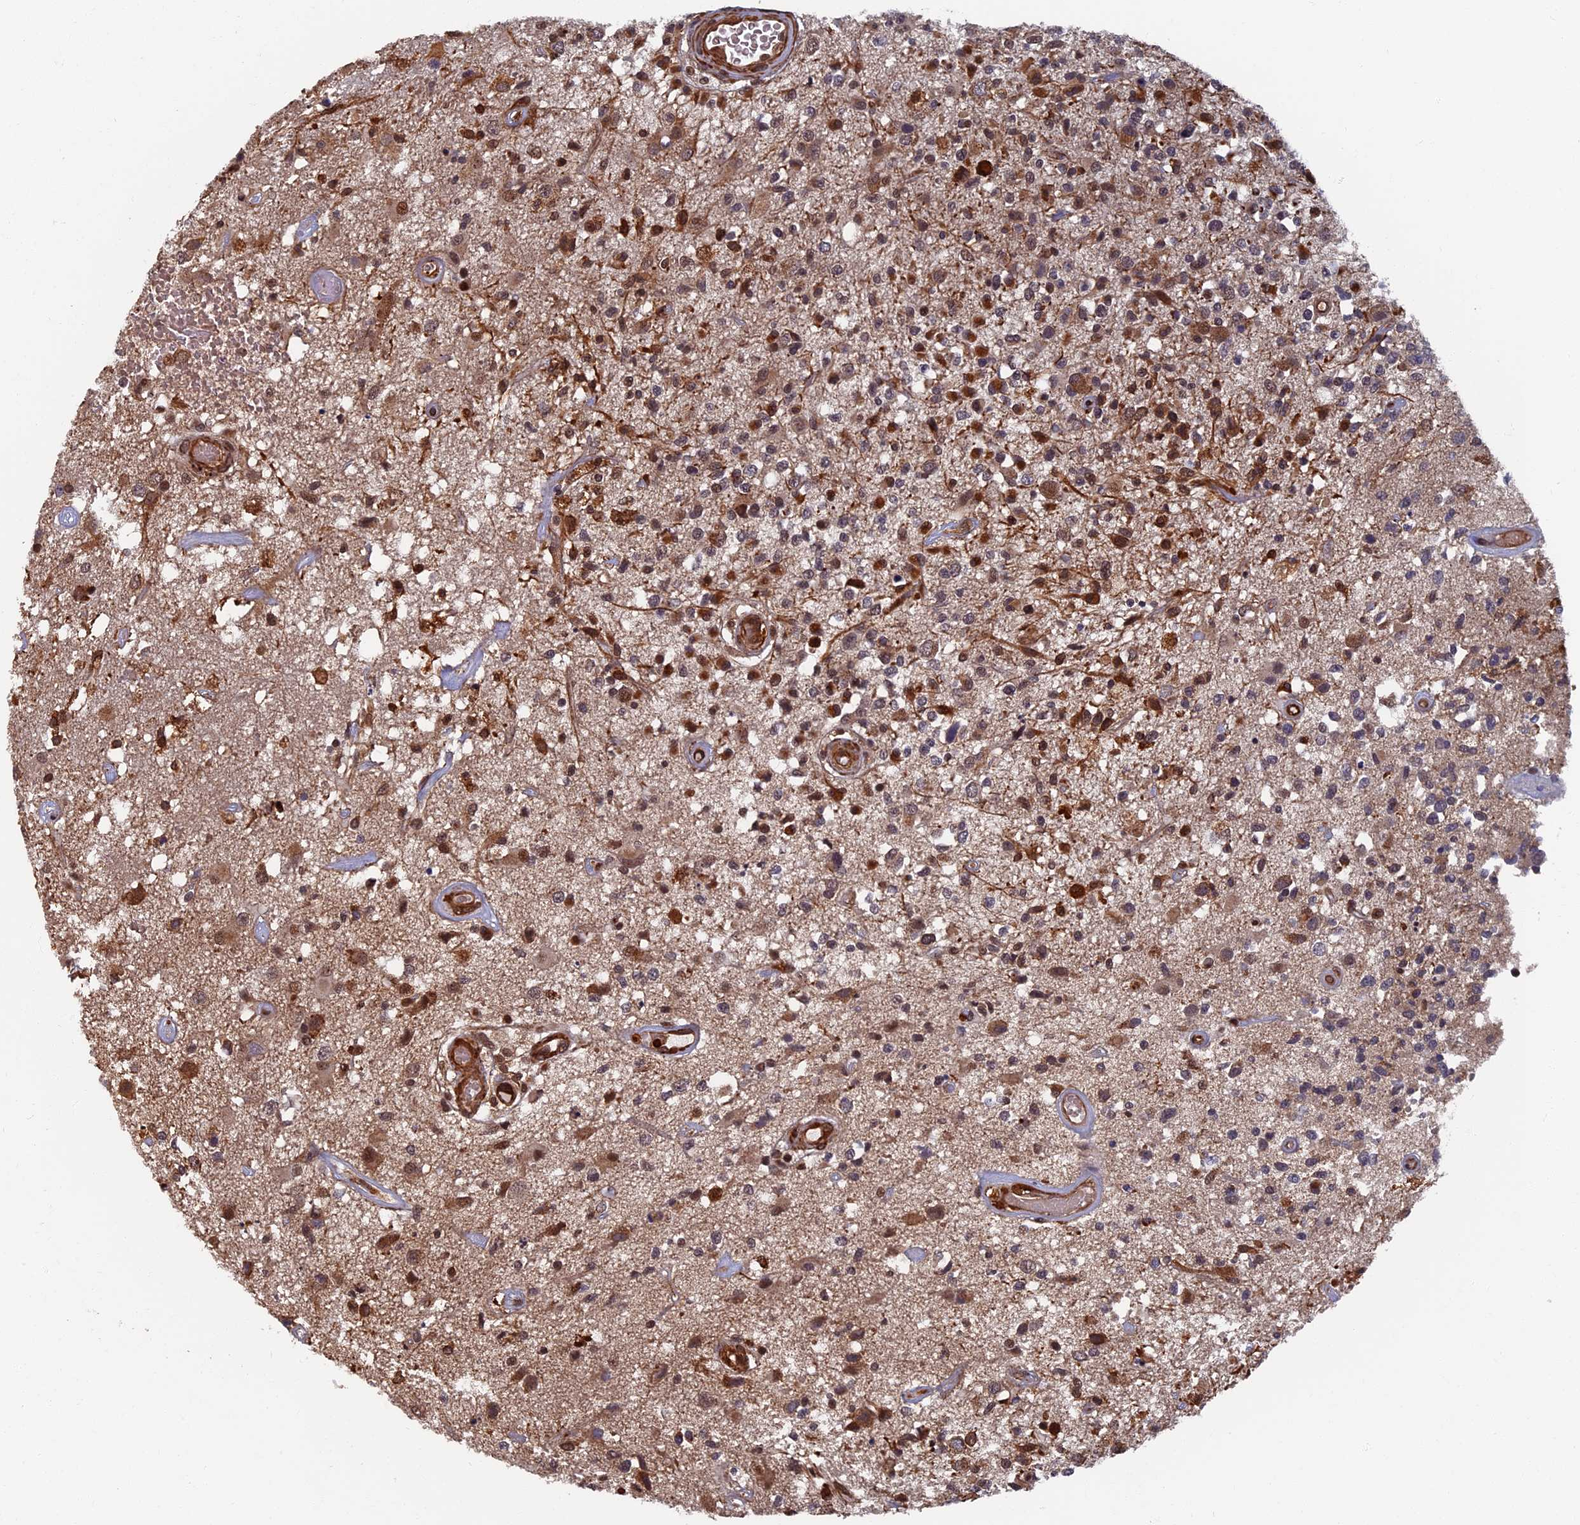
{"staining": {"intensity": "moderate", "quantity": "25%-75%", "location": "cytoplasmic/membranous,nuclear"}, "tissue": "glioma", "cell_type": "Tumor cells", "image_type": "cancer", "snomed": [{"axis": "morphology", "description": "Glioma, malignant, High grade"}, {"axis": "morphology", "description": "Glioblastoma, NOS"}, {"axis": "topography", "description": "Brain"}], "caption": "Tumor cells exhibit medium levels of moderate cytoplasmic/membranous and nuclear staining in approximately 25%-75% of cells in human glioblastoma.", "gene": "CTDP1", "patient": {"sex": "male", "age": 60}}